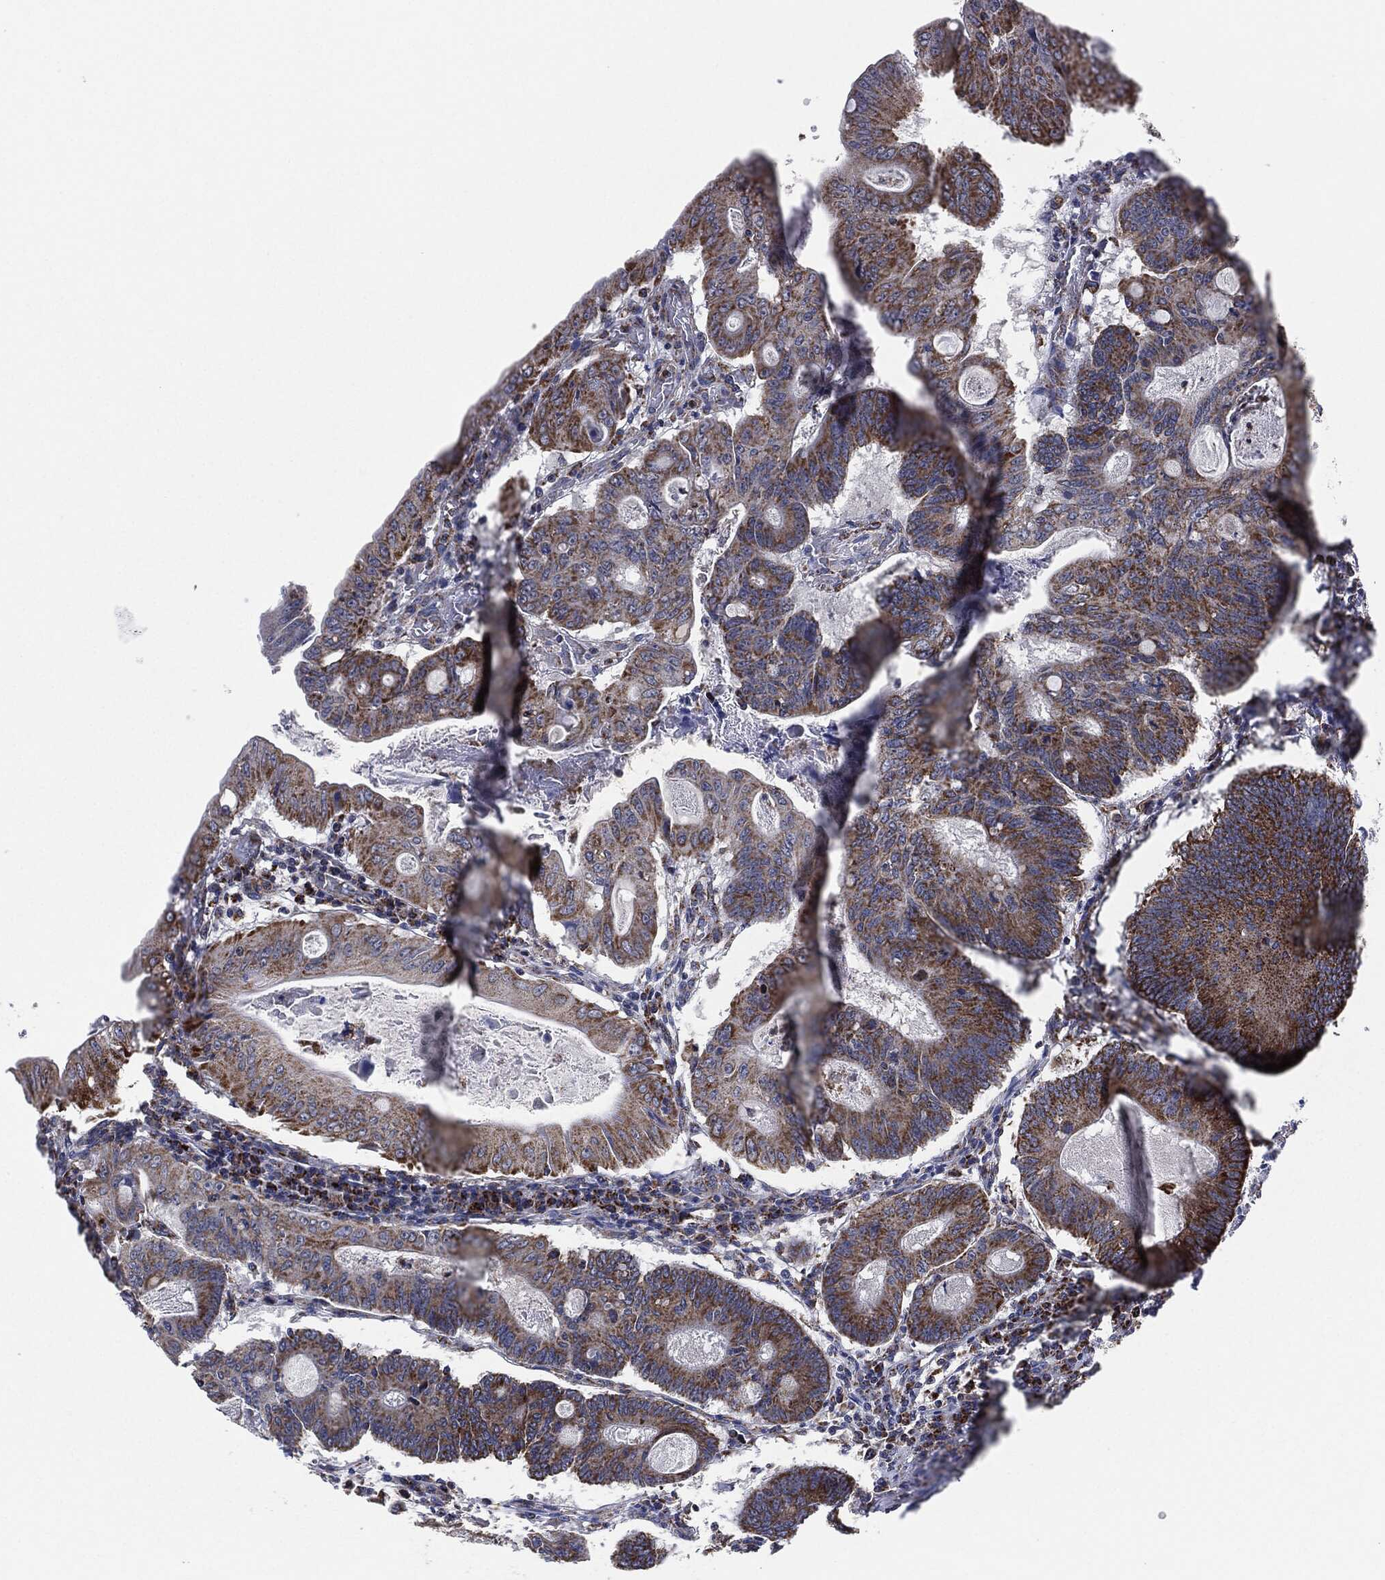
{"staining": {"intensity": "moderate", "quantity": ">75%", "location": "cytoplasmic/membranous"}, "tissue": "colorectal cancer", "cell_type": "Tumor cells", "image_type": "cancer", "snomed": [{"axis": "morphology", "description": "Adenocarcinoma, NOS"}, {"axis": "topography", "description": "Colon"}], "caption": "Protein analysis of colorectal cancer tissue shows moderate cytoplasmic/membranous positivity in about >75% of tumor cells.", "gene": "NDUFV2", "patient": {"sex": "female", "age": 70}}